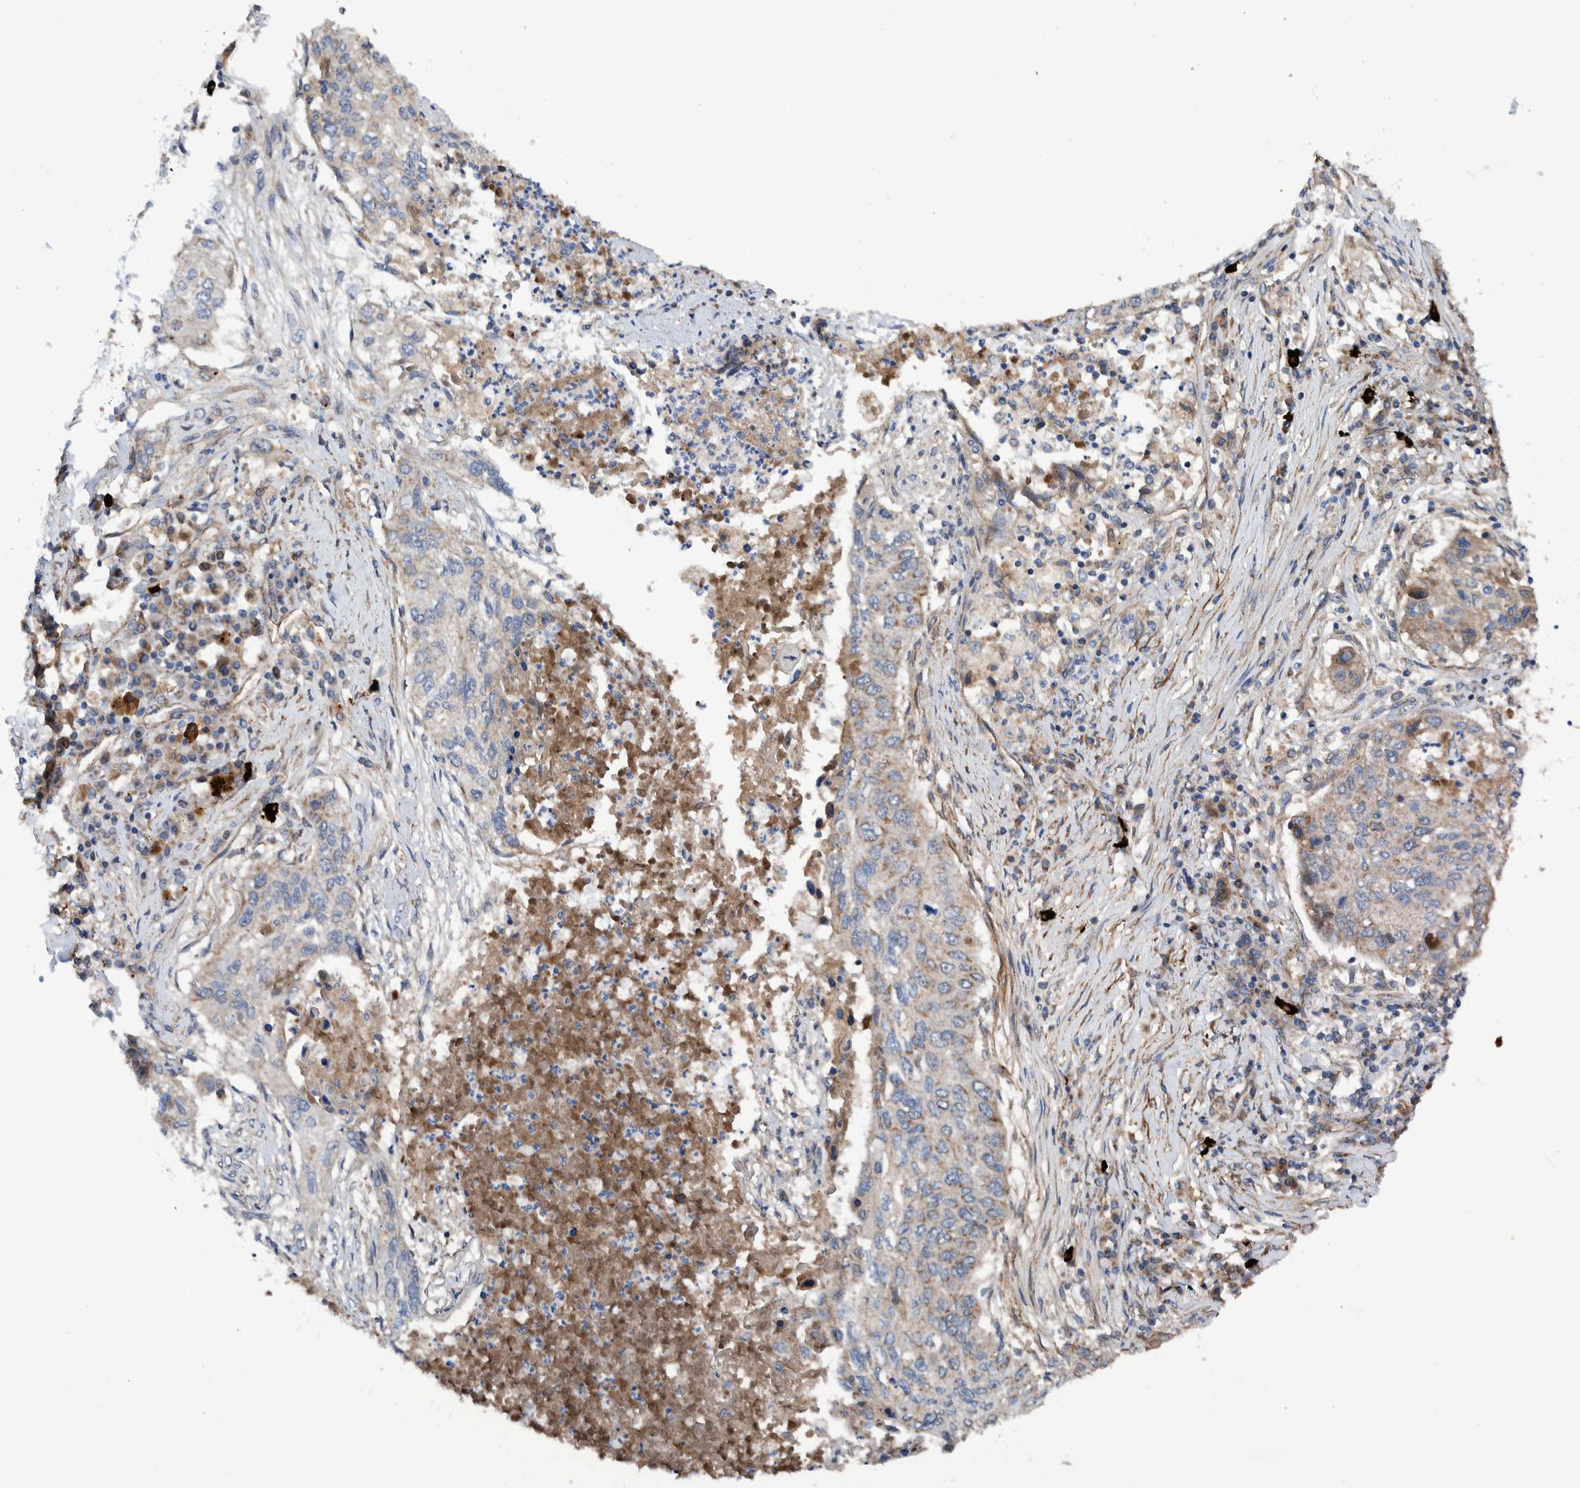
{"staining": {"intensity": "negative", "quantity": "none", "location": "none"}, "tissue": "lung cancer", "cell_type": "Tumor cells", "image_type": "cancer", "snomed": [{"axis": "morphology", "description": "Squamous cell carcinoma, NOS"}, {"axis": "topography", "description": "Lung"}], "caption": "Immunohistochemistry (IHC) micrograph of neoplastic tissue: human lung cancer (squamous cell carcinoma) stained with DAB (3,3'-diaminobenzidine) exhibits no significant protein expression in tumor cells.", "gene": "SLC25A10", "patient": {"sex": "female", "age": 63}}